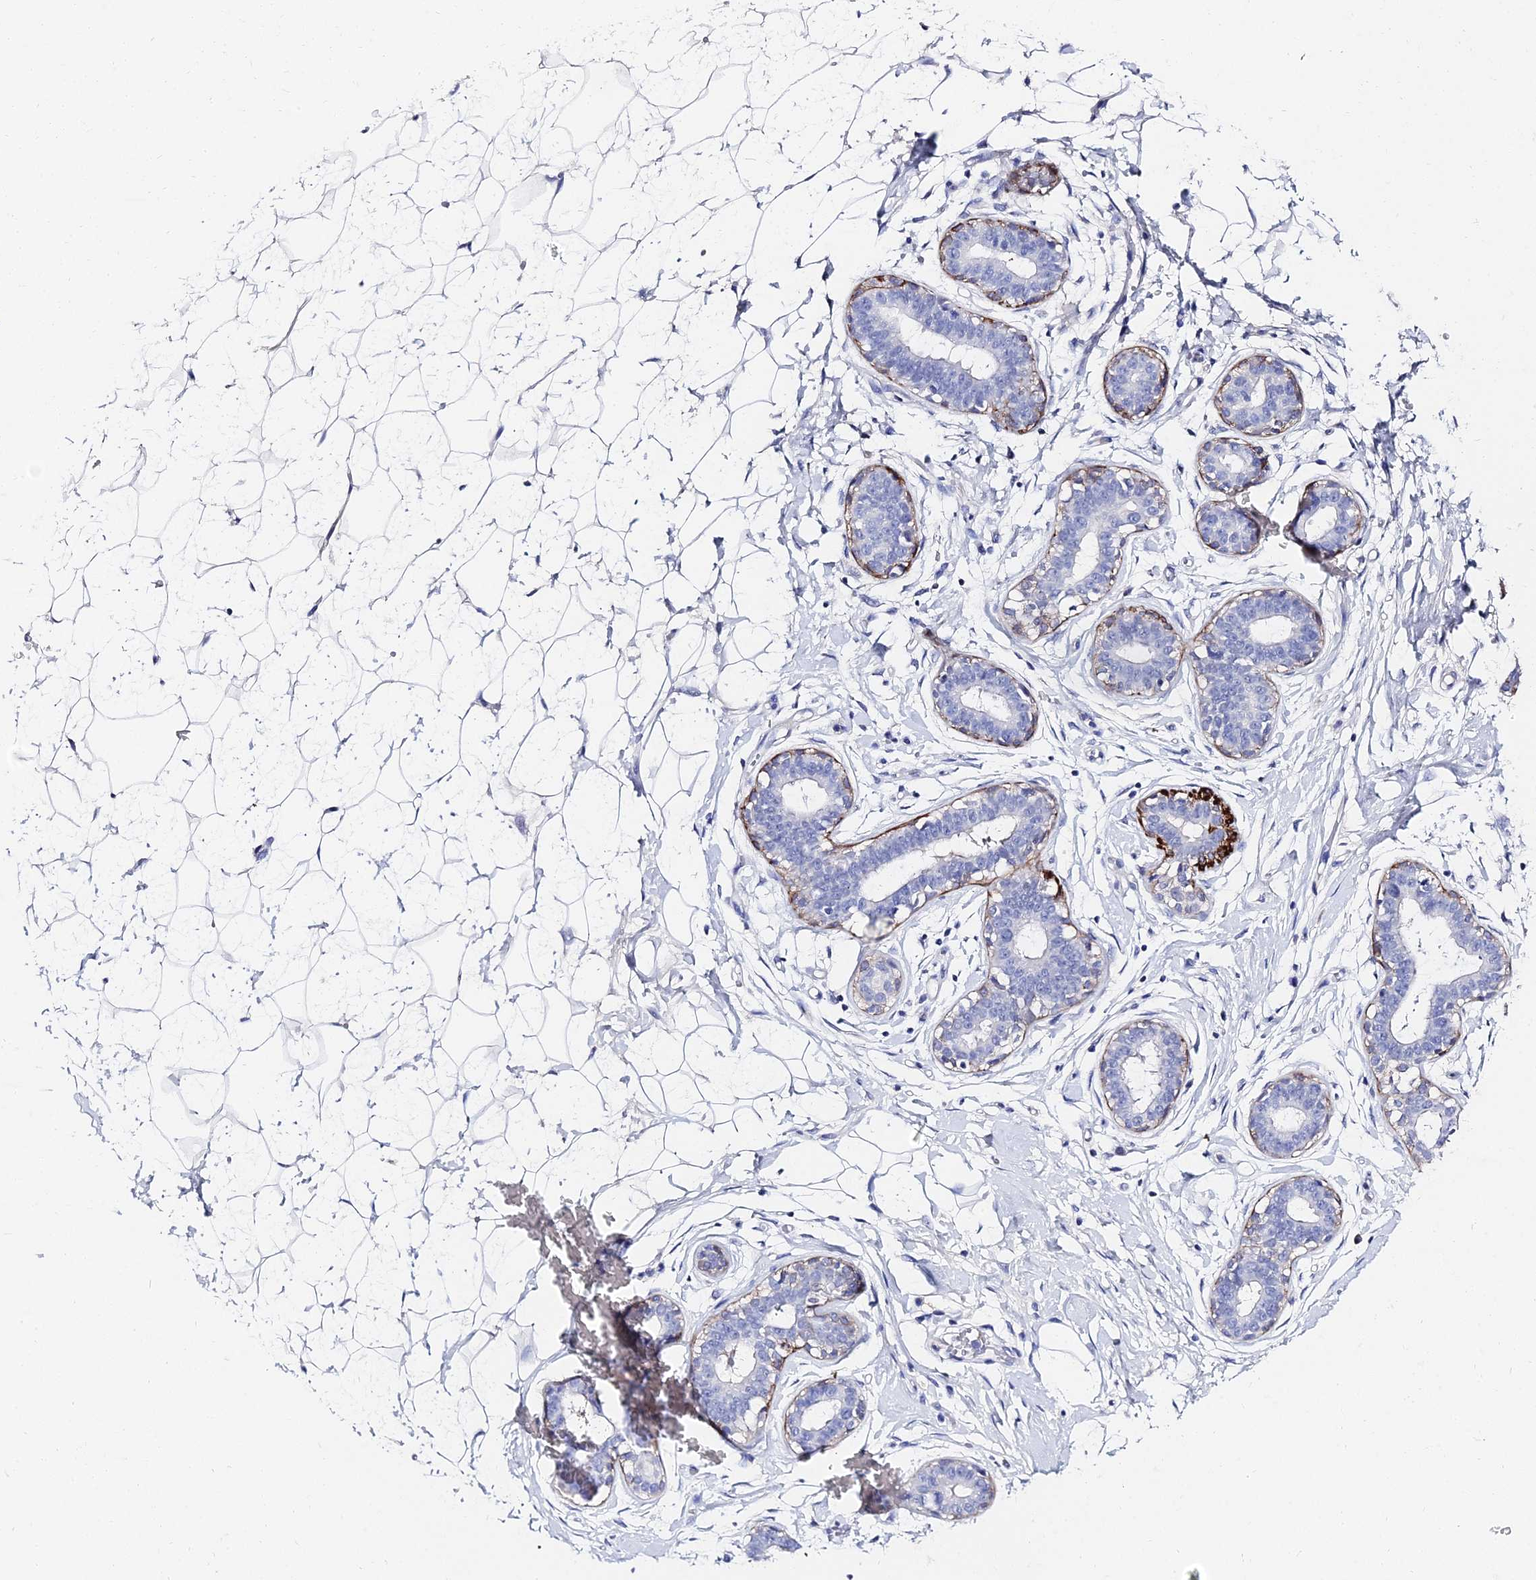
{"staining": {"intensity": "negative", "quantity": "none", "location": "none"}, "tissue": "breast", "cell_type": "Adipocytes", "image_type": "normal", "snomed": [{"axis": "morphology", "description": "Normal tissue, NOS"}, {"axis": "morphology", "description": "Adenoma, NOS"}, {"axis": "topography", "description": "Breast"}], "caption": "IHC of unremarkable human breast displays no positivity in adipocytes.", "gene": "KRT17", "patient": {"sex": "female", "age": 23}}